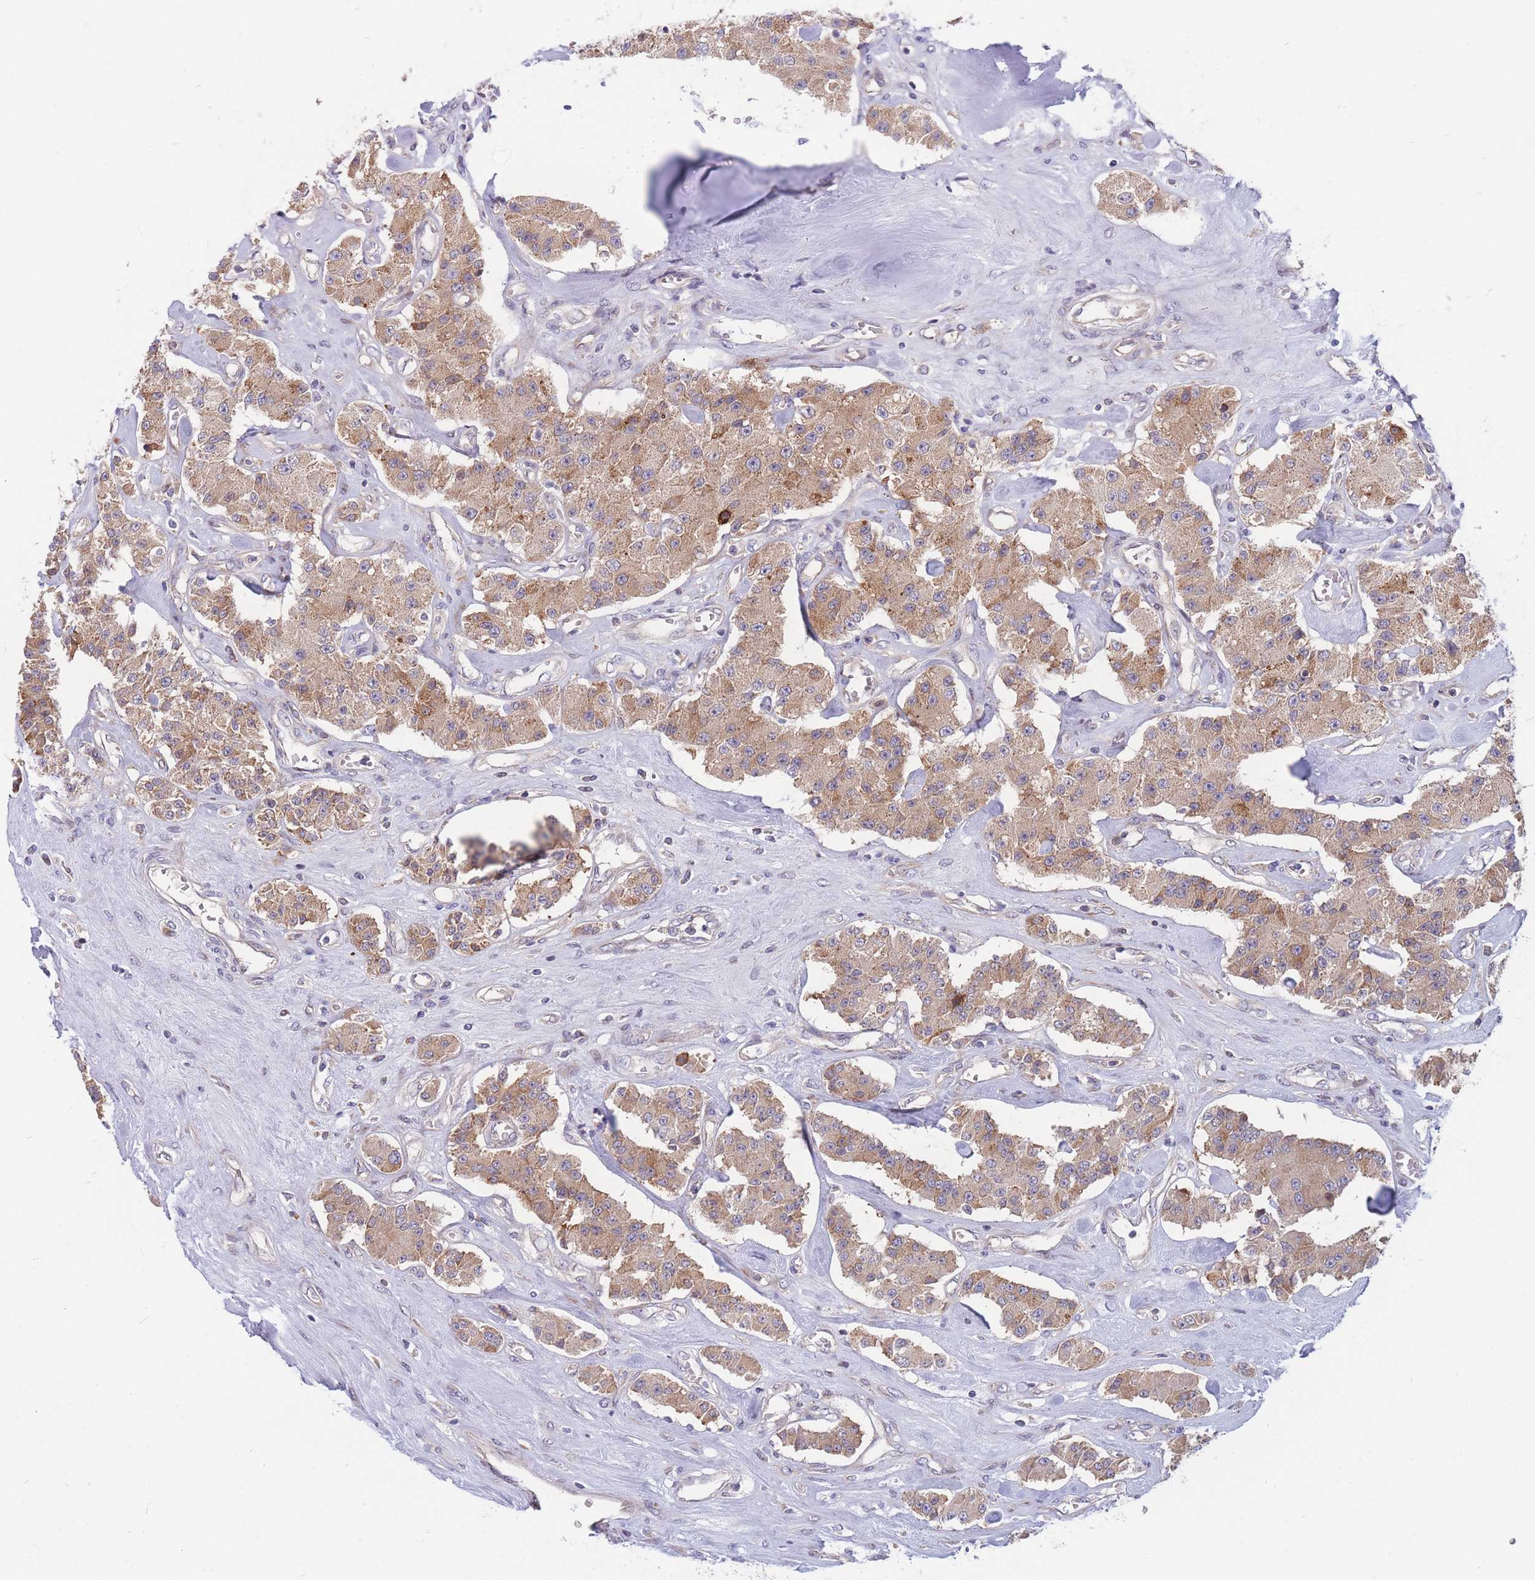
{"staining": {"intensity": "moderate", "quantity": ">75%", "location": "cytoplasmic/membranous"}, "tissue": "carcinoid", "cell_type": "Tumor cells", "image_type": "cancer", "snomed": [{"axis": "morphology", "description": "Carcinoid, malignant, NOS"}, {"axis": "topography", "description": "Pancreas"}], "caption": "This histopathology image exhibits immunohistochemistry (IHC) staining of human carcinoid, with medium moderate cytoplasmic/membranous positivity in about >75% of tumor cells.", "gene": "TMEM131L", "patient": {"sex": "male", "age": 41}}